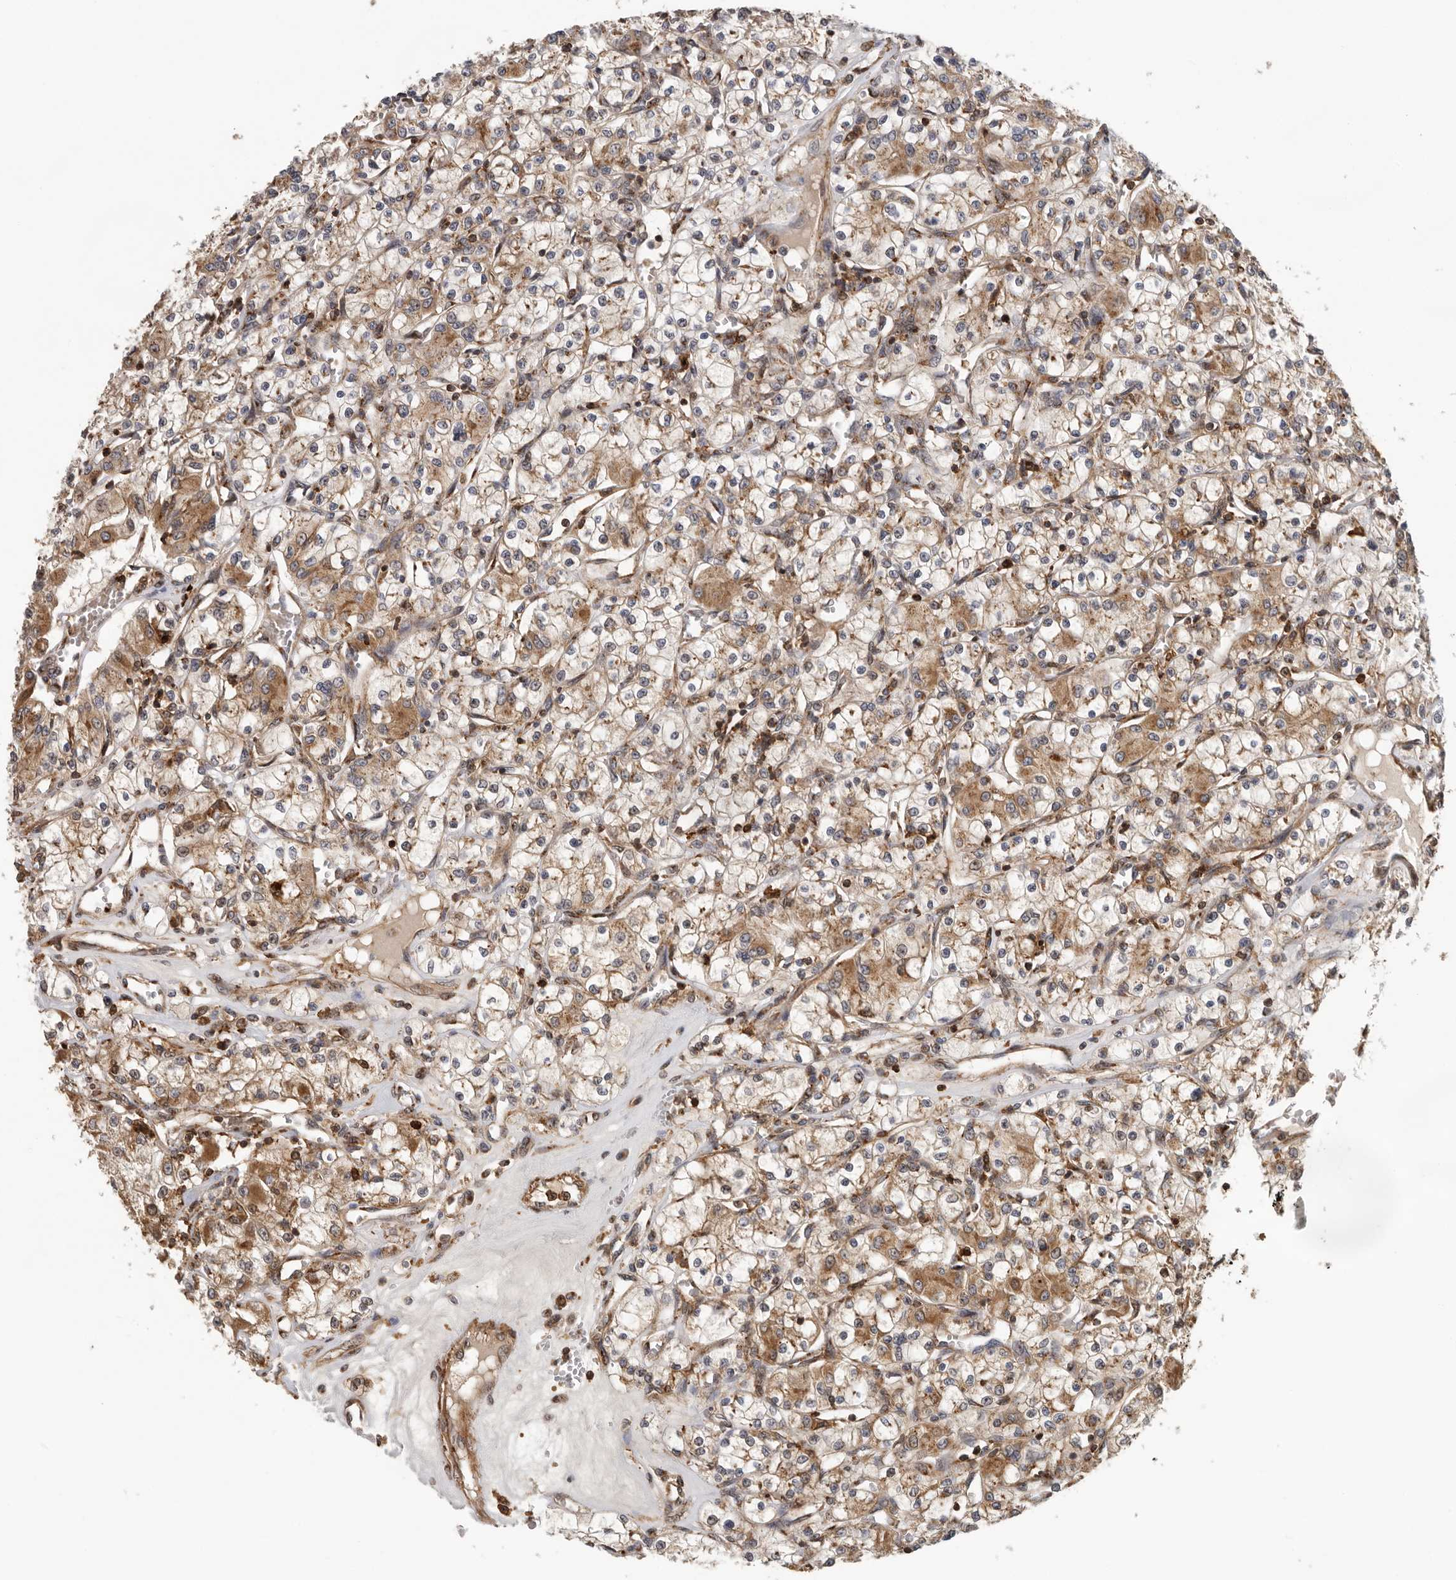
{"staining": {"intensity": "moderate", "quantity": ">75%", "location": "cytoplasmic/membranous"}, "tissue": "renal cancer", "cell_type": "Tumor cells", "image_type": "cancer", "snomed": [{"axis": "morphology", "description": "Adenocarcinoma, NOS"}, {"axis": "topography", "description": "Kidney"}], "caption": "A medium amount of moderate cytoplasmic/membranous positivity is present in about >75% of tumor cells in renal cancer tissue.", "gene": "RNF157", "patient": {"sex": "female", "age": 59}}